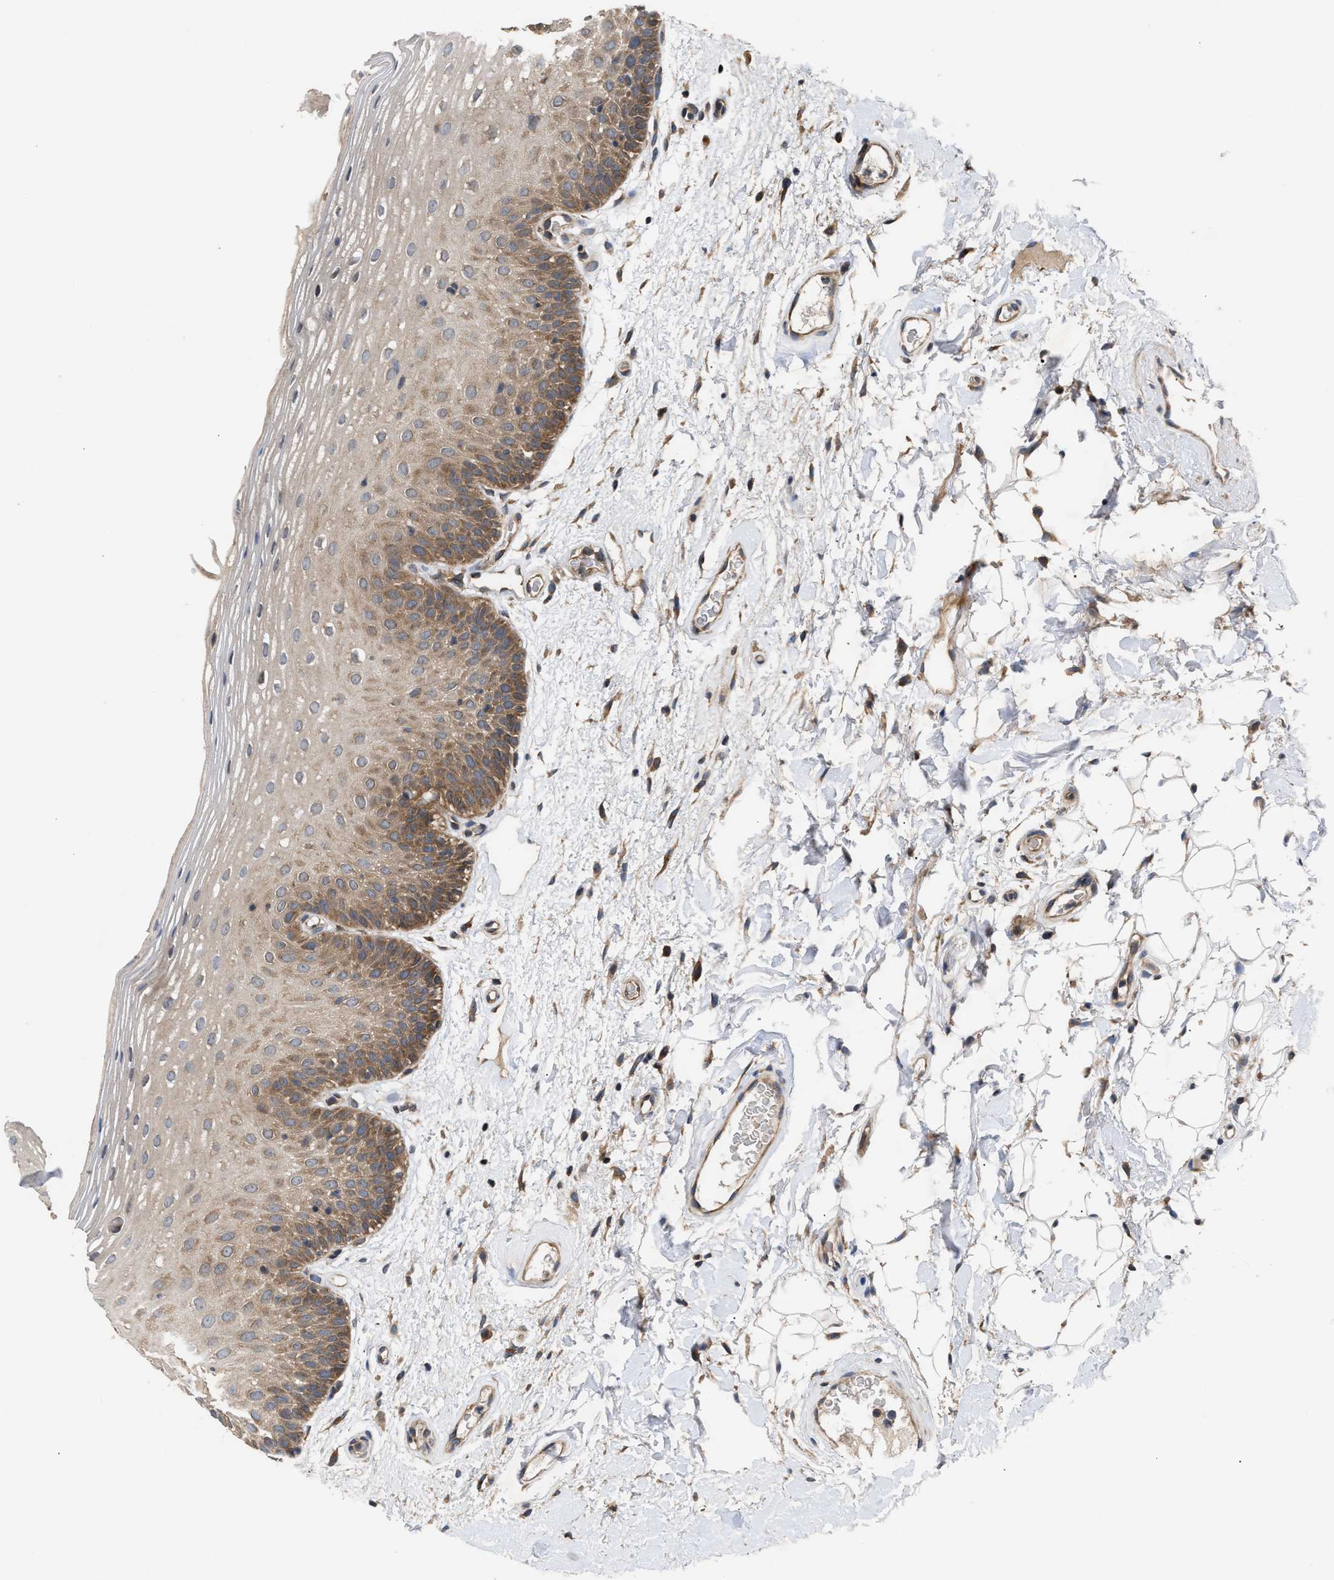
{"staining": {"intensity": "moderate", "quantity": ">75%", "location": "cytoplasmic/membranous"}, "tissue": "oral mucosa", "cell_type": "Squamous epithelial cells", "image_type": "normal", "snomed": [{"axis": "morphology", "description": "Normal tissue, NOS"}, {"axis": "morphology", "description": "Squamous cell carcinoma, NOS"}, {"axis": "topography", "description": "Skeletal muscle"}, {"axis": "topography", "description": "Oral tissue"}], "caption": "Oral mucosa stained with DAB (3,3'-diaminobenzidine) IHC displays medium levels of moderate cytoplasmic/membranous staining in approximately >75% of squamous epithelial cells. The protein of interest is shown in brown color, while the nuclei are stained blue.", "gene": "LAPTM4B", "patient": {"sex": "male", "age": 71}}